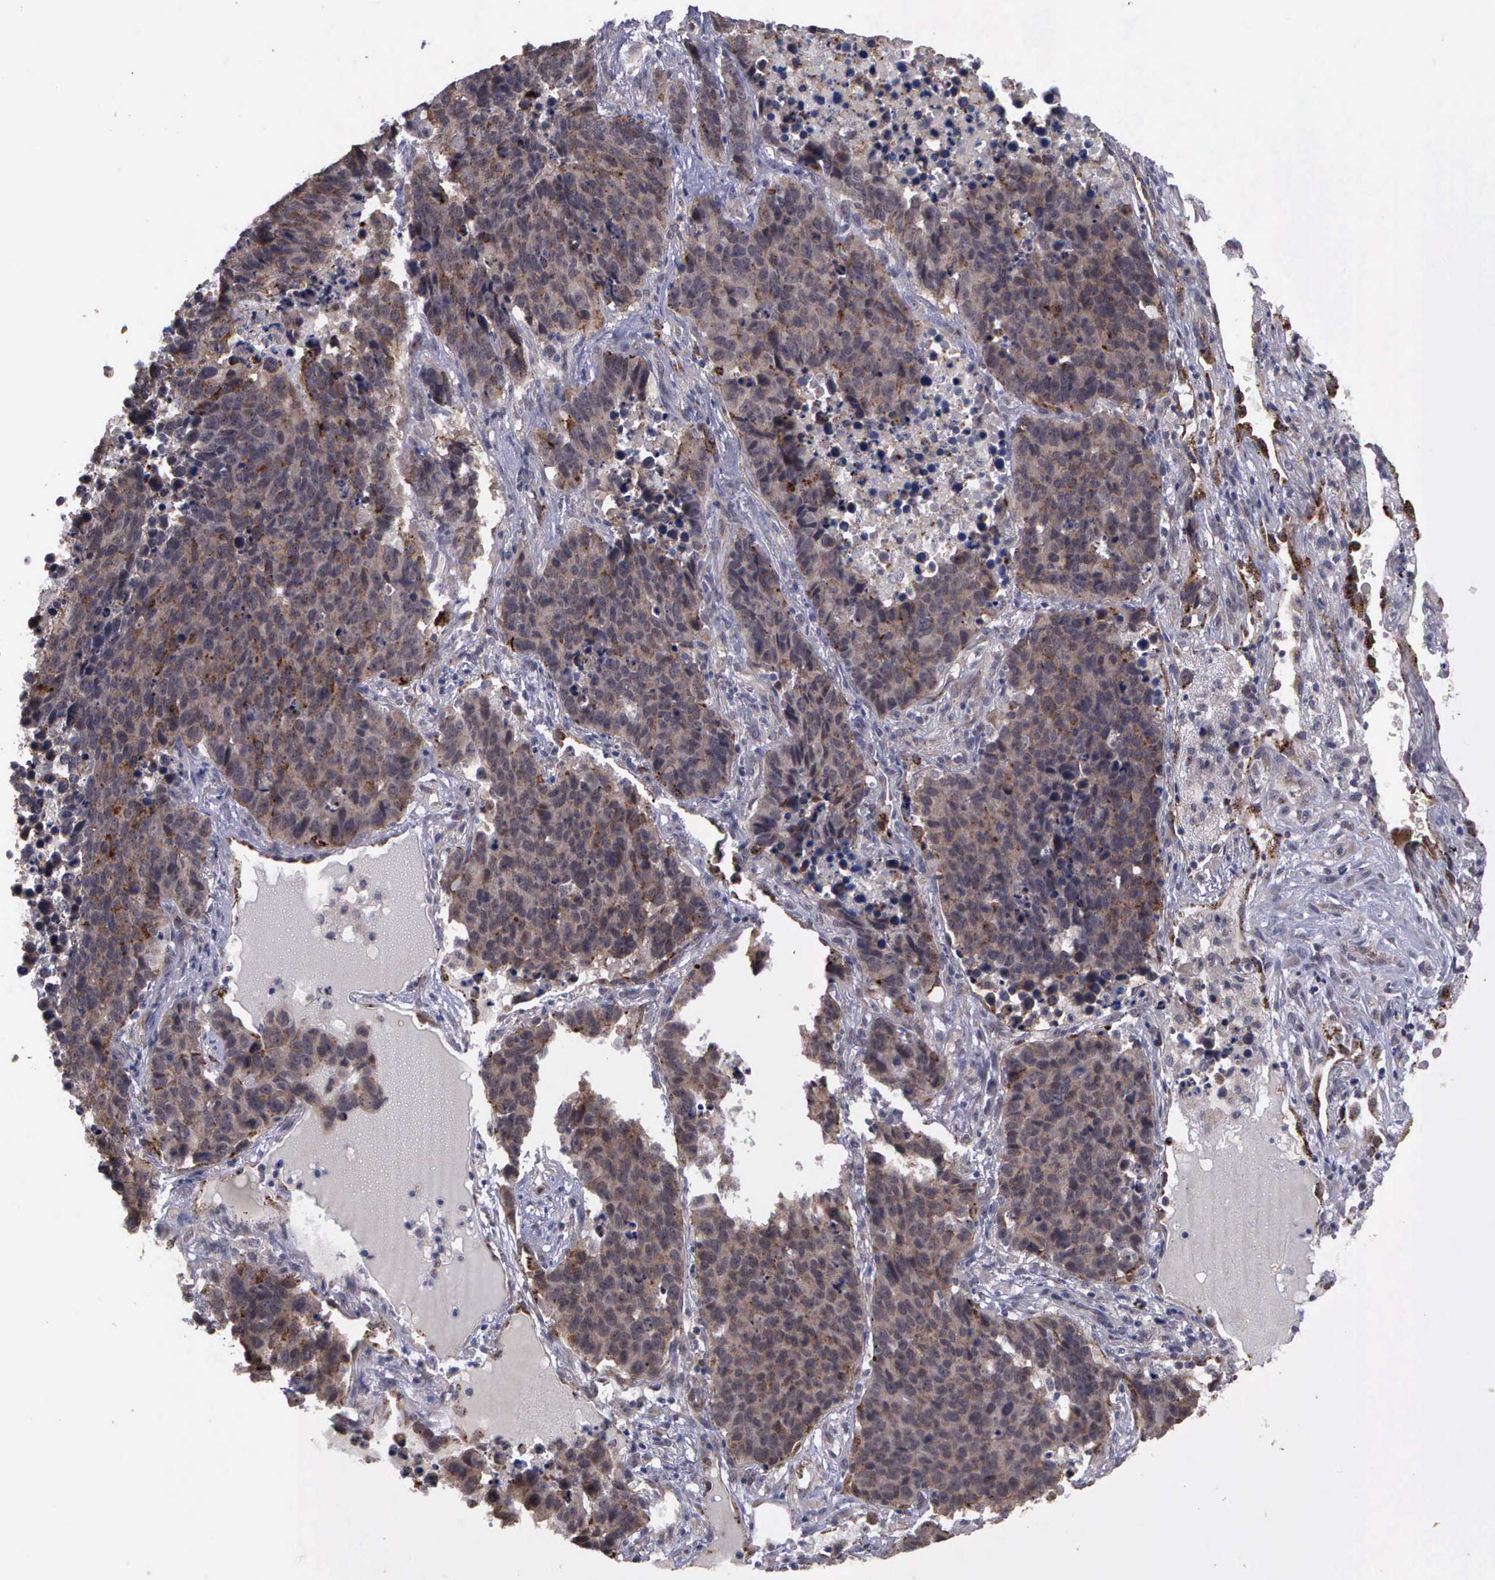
{"staining": {"intensity": "weak", "quantity": ">75%", "location": "cytoplasmic/membranous"}, "tissue": "lung cancer", "cell_type": "Tumor cells", "image_type": "cancer", "snomed": [{"axis": "morphology", "description": "Carcinoid, malignant, NOS"}, {"axis": "topography", "description": "Lung"}], "caption": "This micrograph displays immunohistochemistry staining of lung cancer (malignant carcinoid), with low weak cytoplasmic/membranous expression in approximately >75% of tumor cells.", "gene": "MAP3K9", "patient": {"sex": "male", "age": 60}}